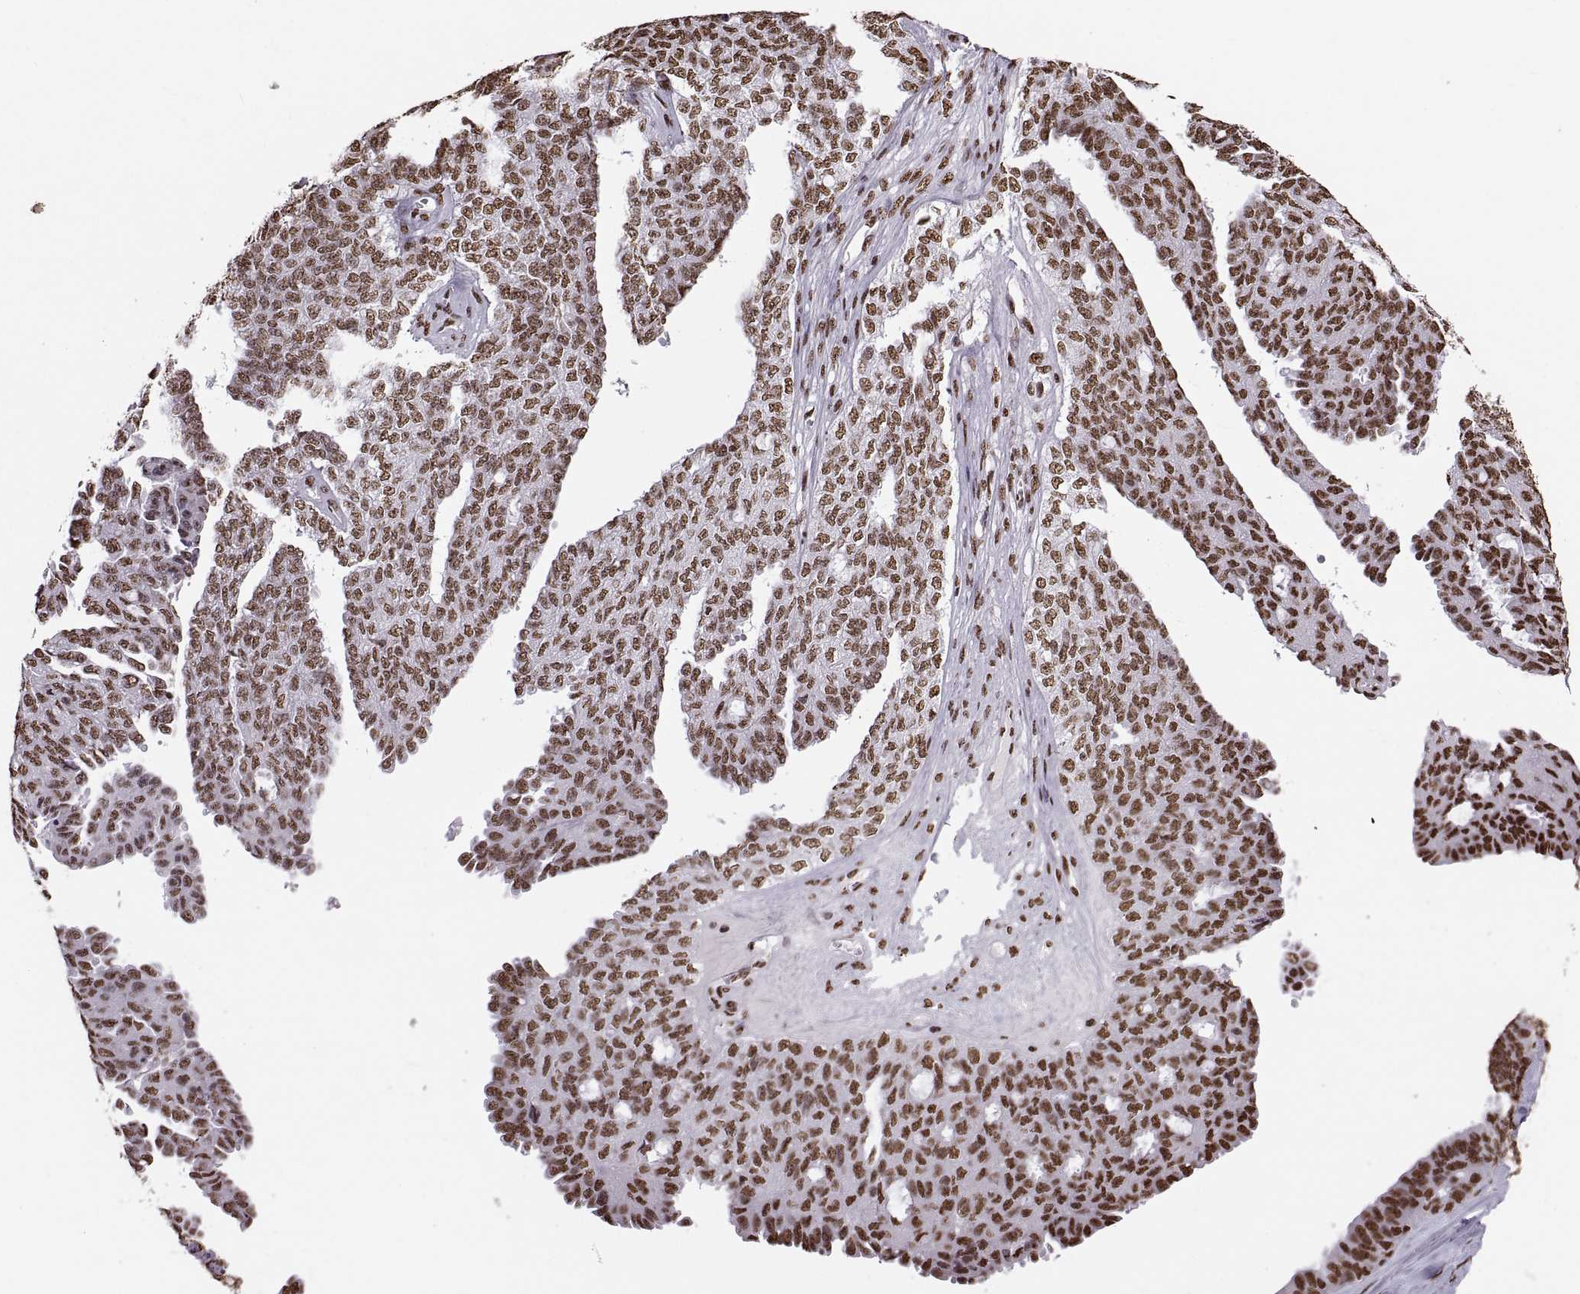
{"staining": {"intensity": "strong", "quantity": "25%-75%", "location": "nuclear"}, "tissue": "ovarian cancer", "cell_type": "Tumor cells", "image_type": "cancer", "snomed": [{"axis": "morphology", "description": "Cystadenocarcinoma, serous, NOS"}, {"axis": "topography", "description": "Ovary"}], "caption": "An image of ovarian serous cystadenocarcinoma stained for a protein shows strong nuclear brown staining in tumor cells.", "gene": "SNAI1", "patient": {"sex": "female", "age": 71}}